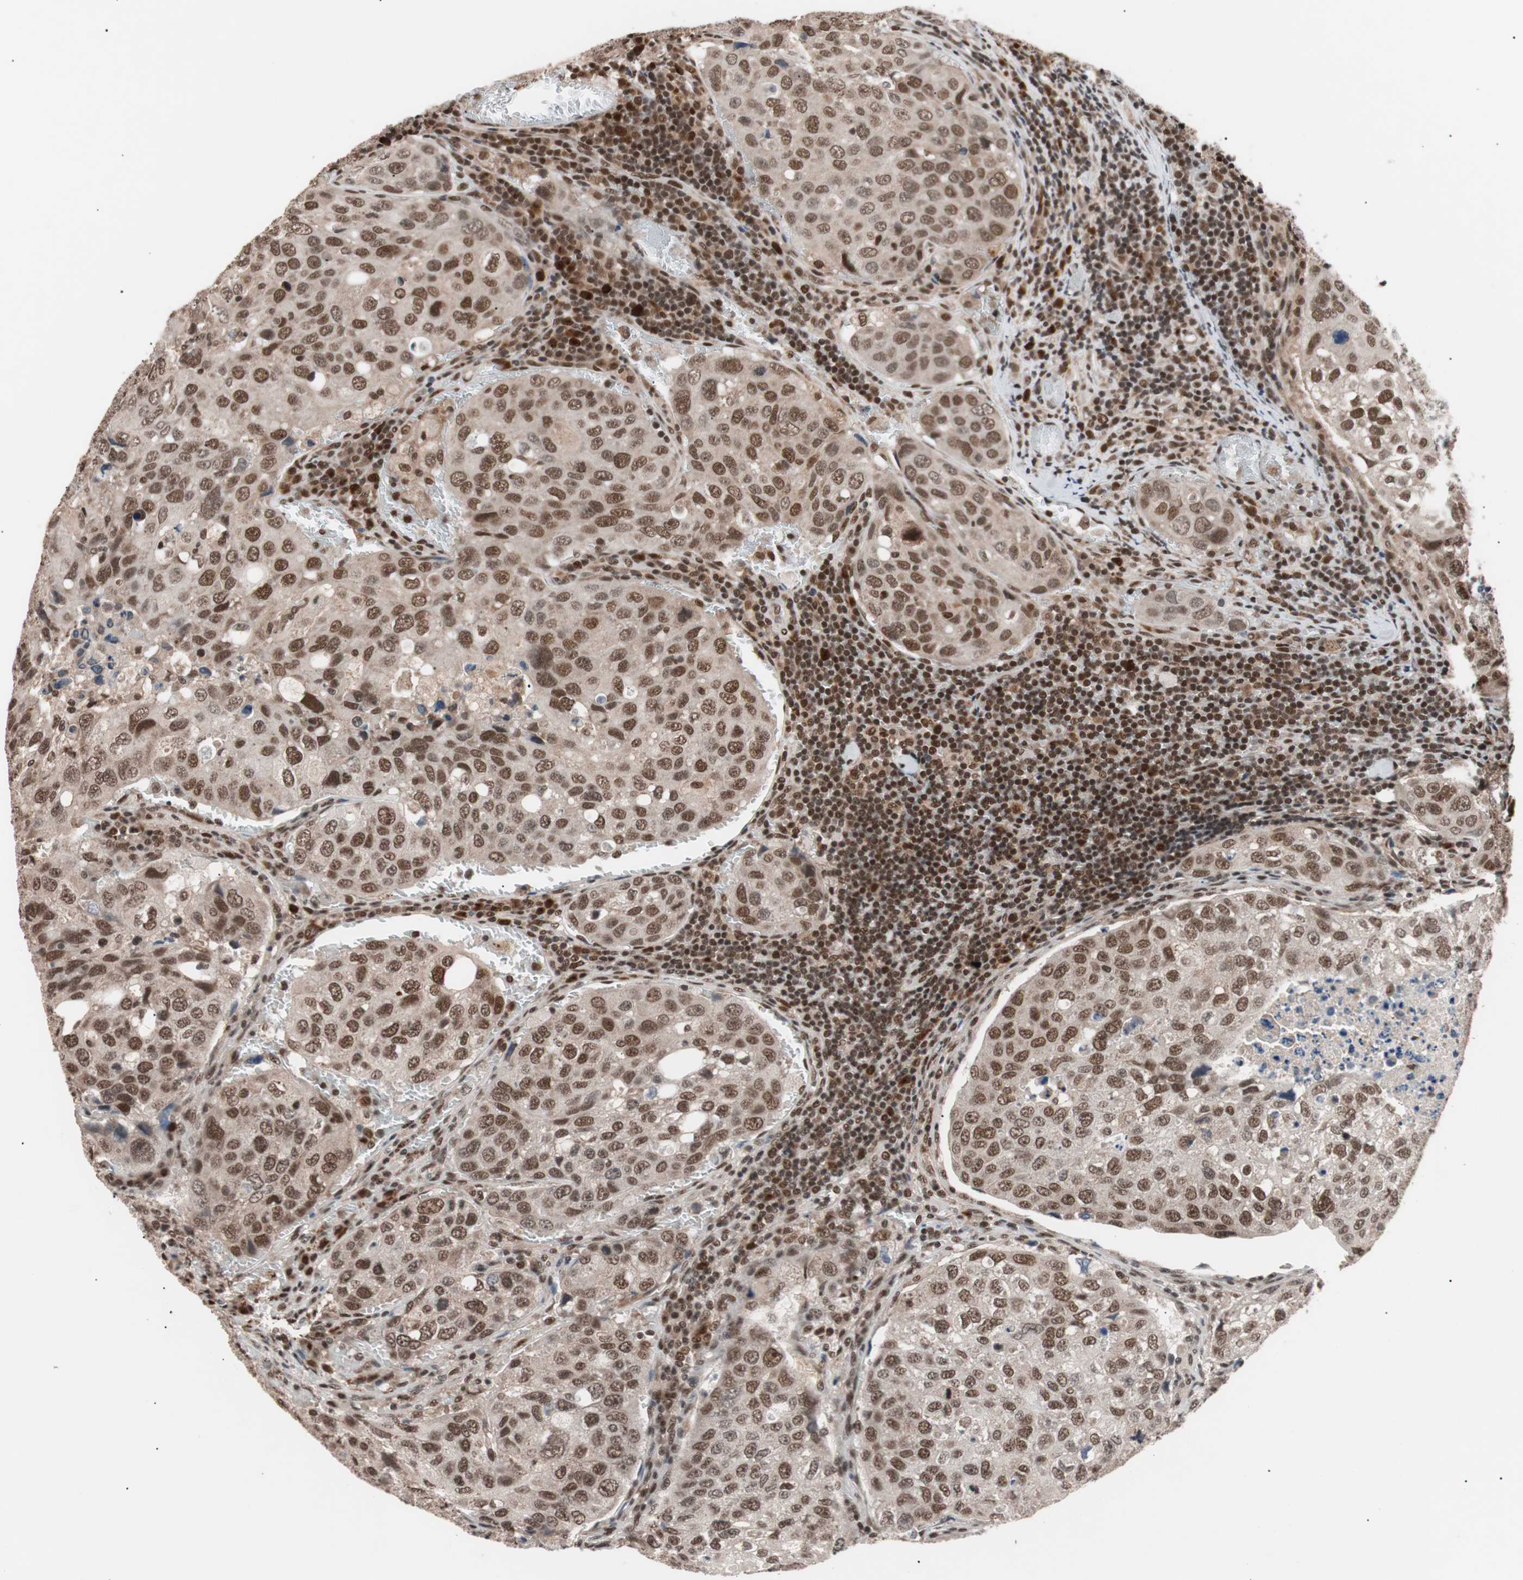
{"staining": {"intensity": "moderate", "quantity": ">75%", "location": "nuclear"}, "tissue": "urothelial cancer", "cell_type": "Tumor cells", "image_type": "cancer", "snomed": [{"axis": "morphology", "description": "Urothelial carcinoma, High grade"}, {"axis": "topography", "description": "Lymph node"}, {"axis": "topography", "description": "Urinary bladder"}], "caption": "This image displays urothelial carcinoma (high-grade) stained with immunohistochemistry (IHC) to label a protein in brown. The nuclear of tumor cells show moderate positivity for the protein. Nuclei are counter-stained blue.", "gene": "CHAMP1", "patient": {"sex": "male", "age": 51}}